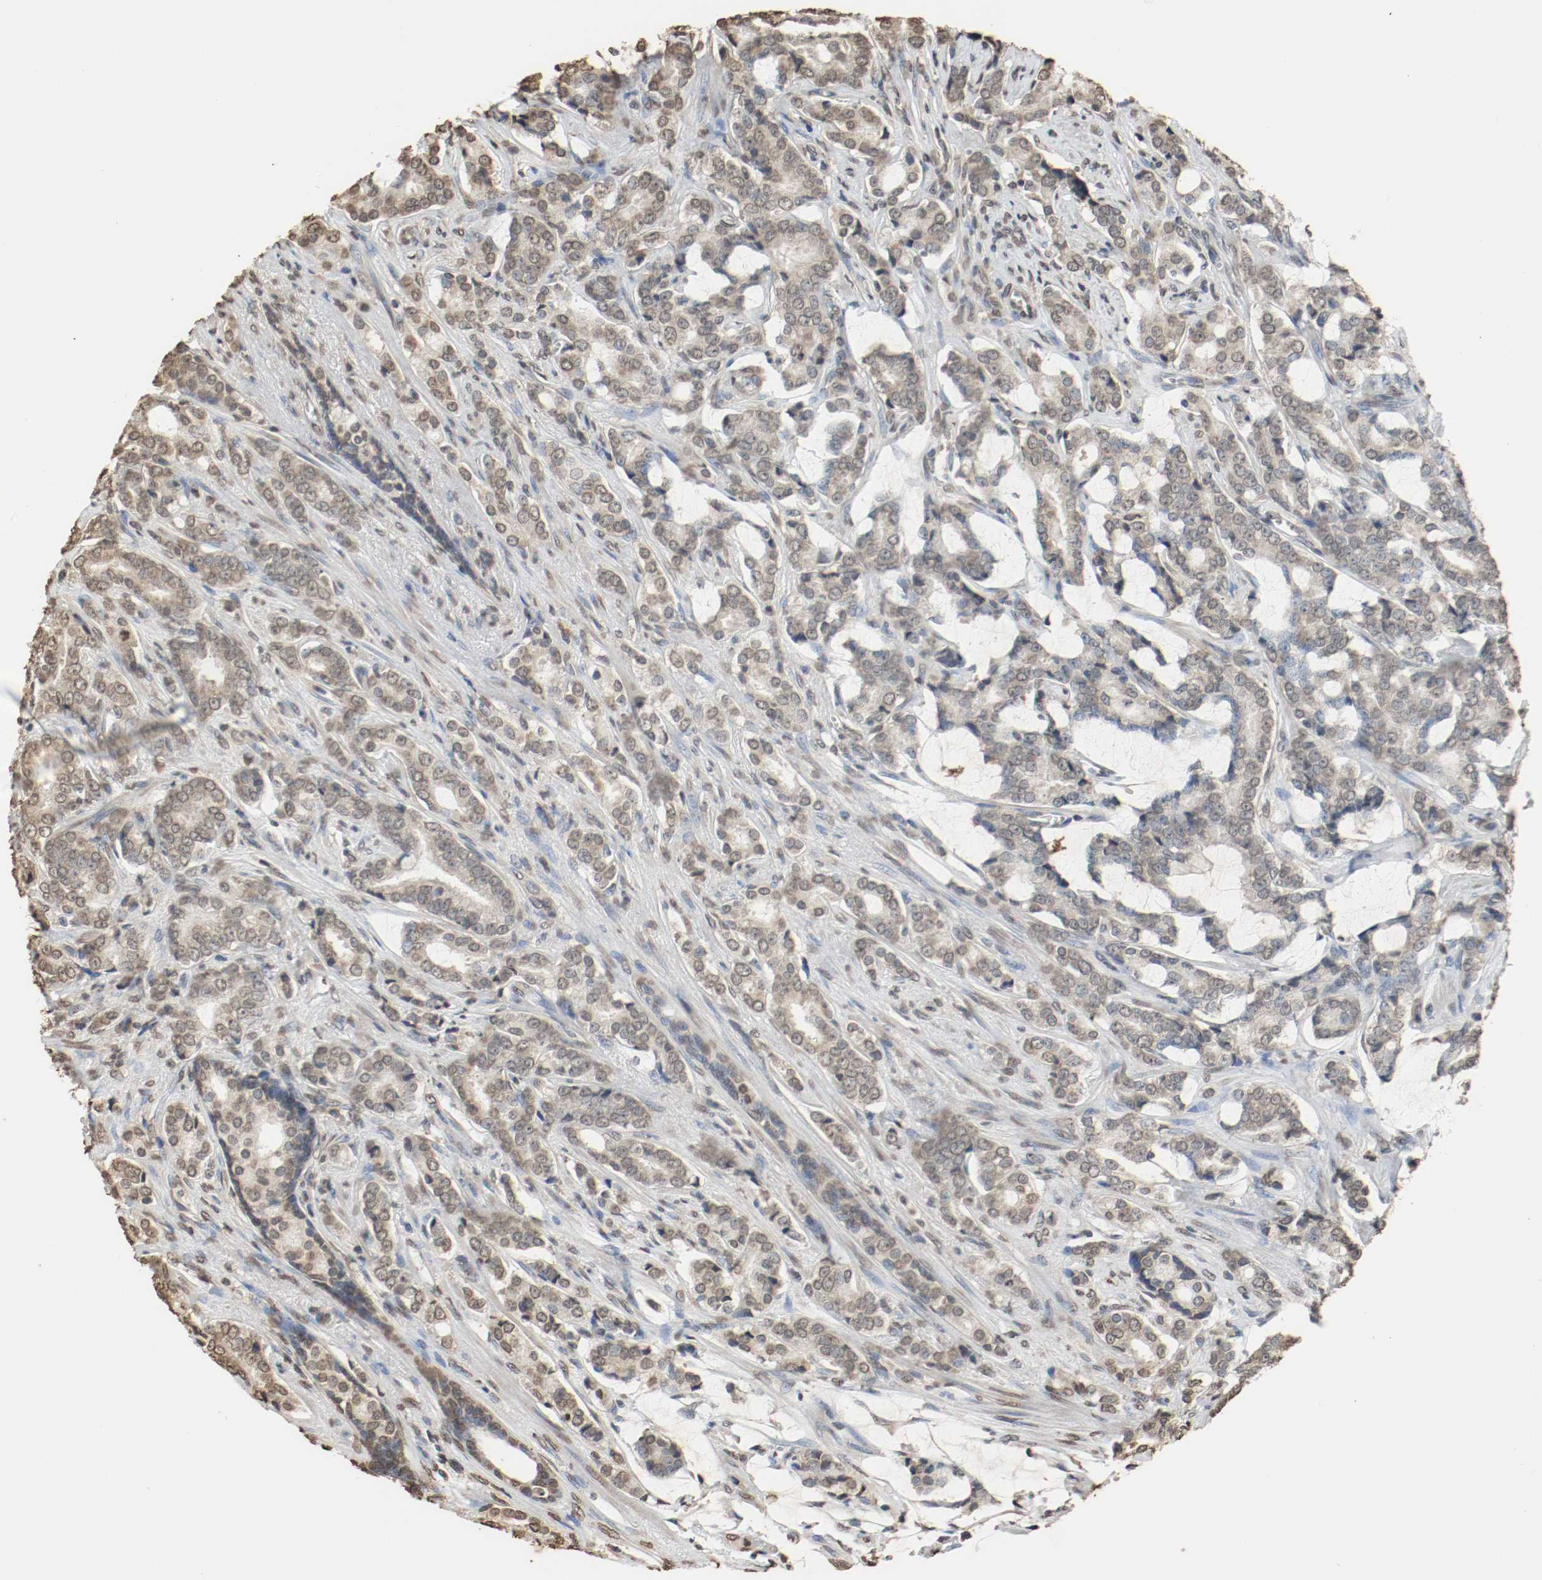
{"staining": {"intensity": "weak", "quantity": ">75%", "location": "cytoplasmic/membranous"}, "tissue": "prostate cancer", "cell_type": "Tumor cells", "image_type": "cancer", "snomed": [{"axis": "morphology", "description": "Adenocarcinoma, Low grade"}, {"axis": "topography", "description": "Prostate"}], "caption": "Human prostate cancer stained for a protein (brown) reveals weak cytoplasmic/membranous positive positivity in about >75% of tumor cells.", "gene": "RTN4", "patient": {"sex": "male", "age": 58}}